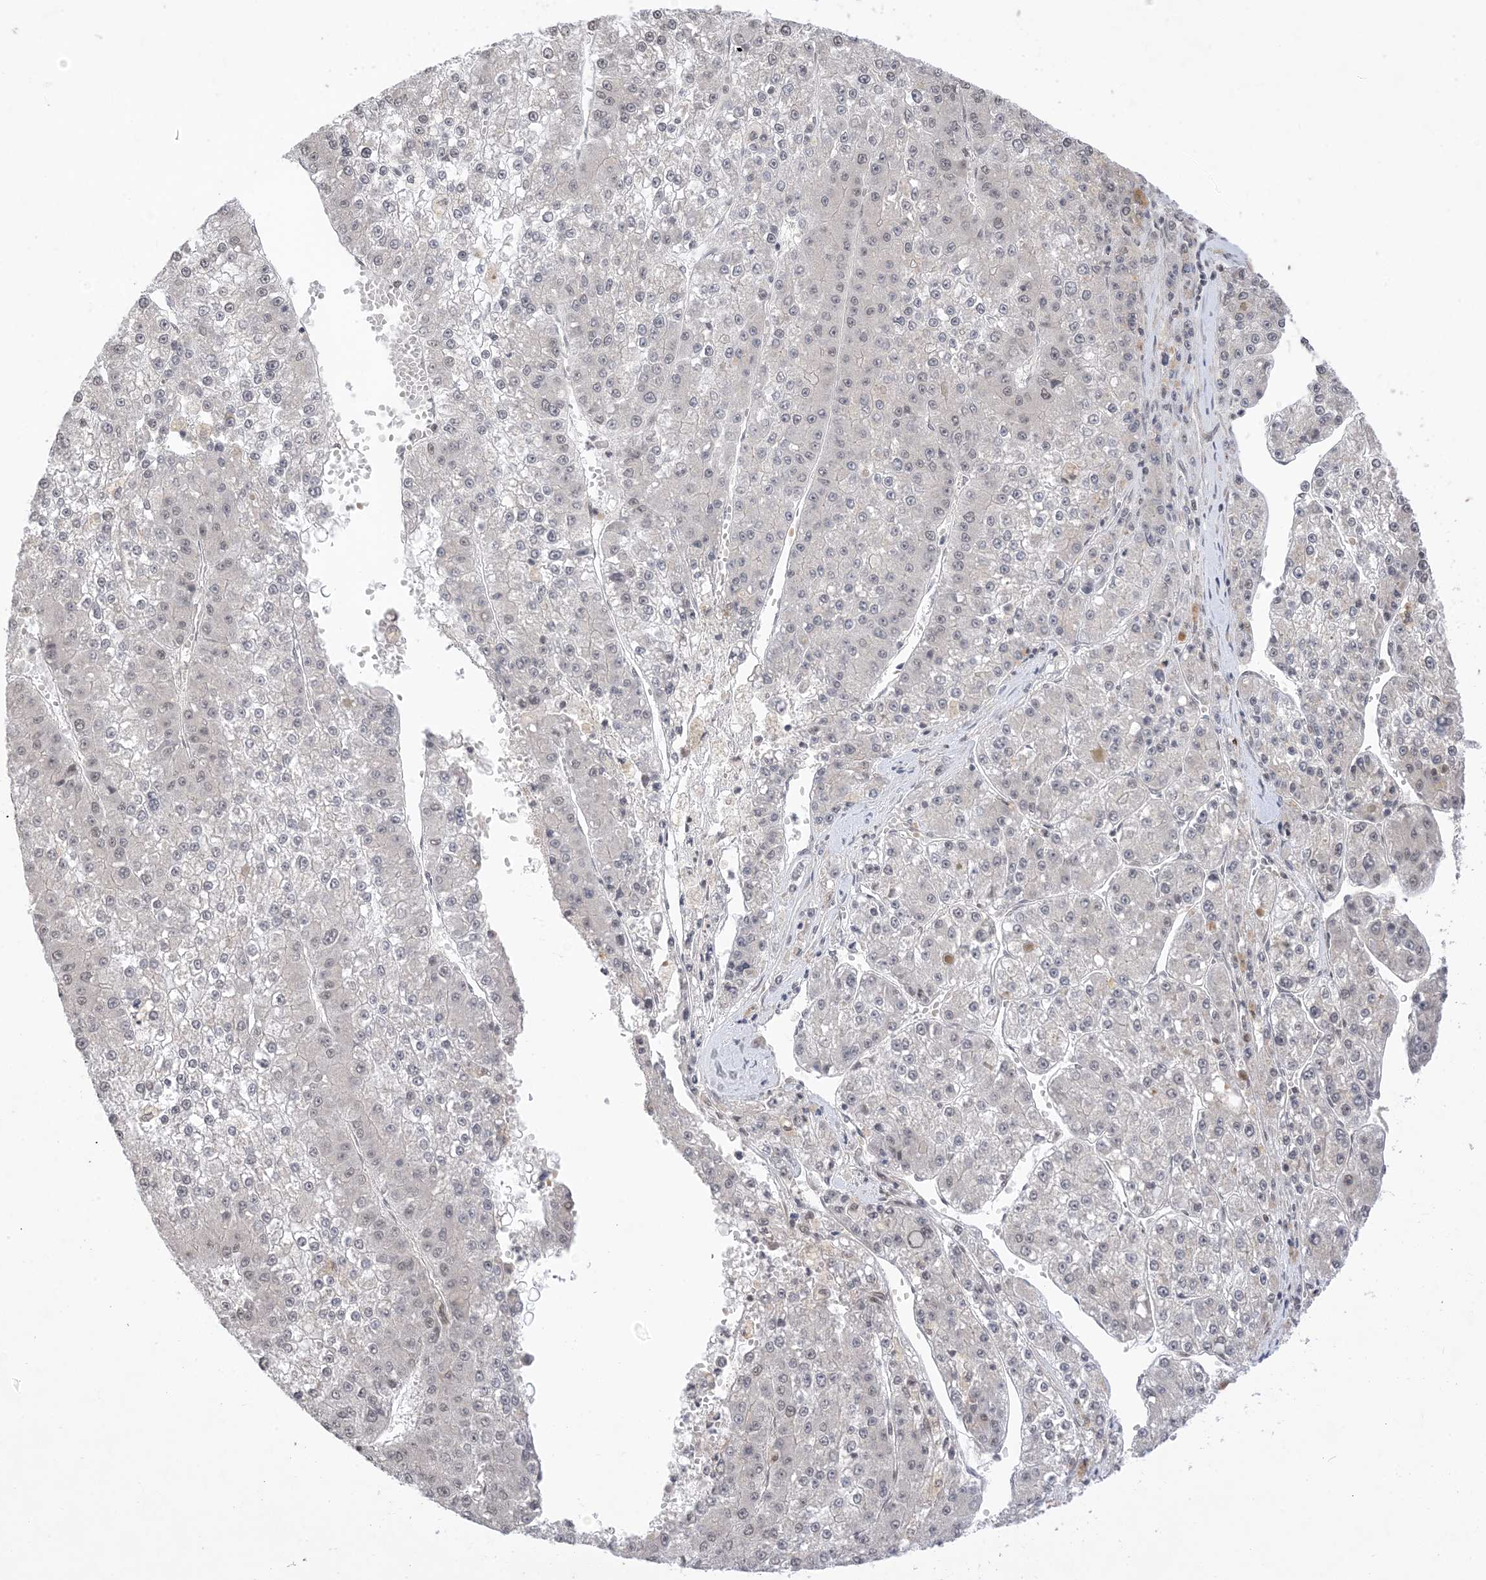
{"staining": {"intensity": "negative", "quantity": "none", "location": "none"}, "tissue": "liver cancer", "cell_type": "Tumor cells", "image_type": "cancer", "snomed": [{"axis": "morphology", "description": "Carcinoma, Hepatocellular, NOS"}, {"axis": "topography", "description": "Liver"}], "caption": "This histopathology image is of liver cancer (hepatocellular carcinoma) stained with immunohistochemistry (IHC) to label a protein in brown with the nuclei are counter-stained blue. There is no staining in tumor cells. The staining was performed using DAB (3,3'-diaminobenzidine) to visualize the protein expression in brown, while the nuclei were stained in blue with hematoxylin (Magnification: 20x).", "gene": "RANBP9", "patient": {"sex": "female", "age": 73}}